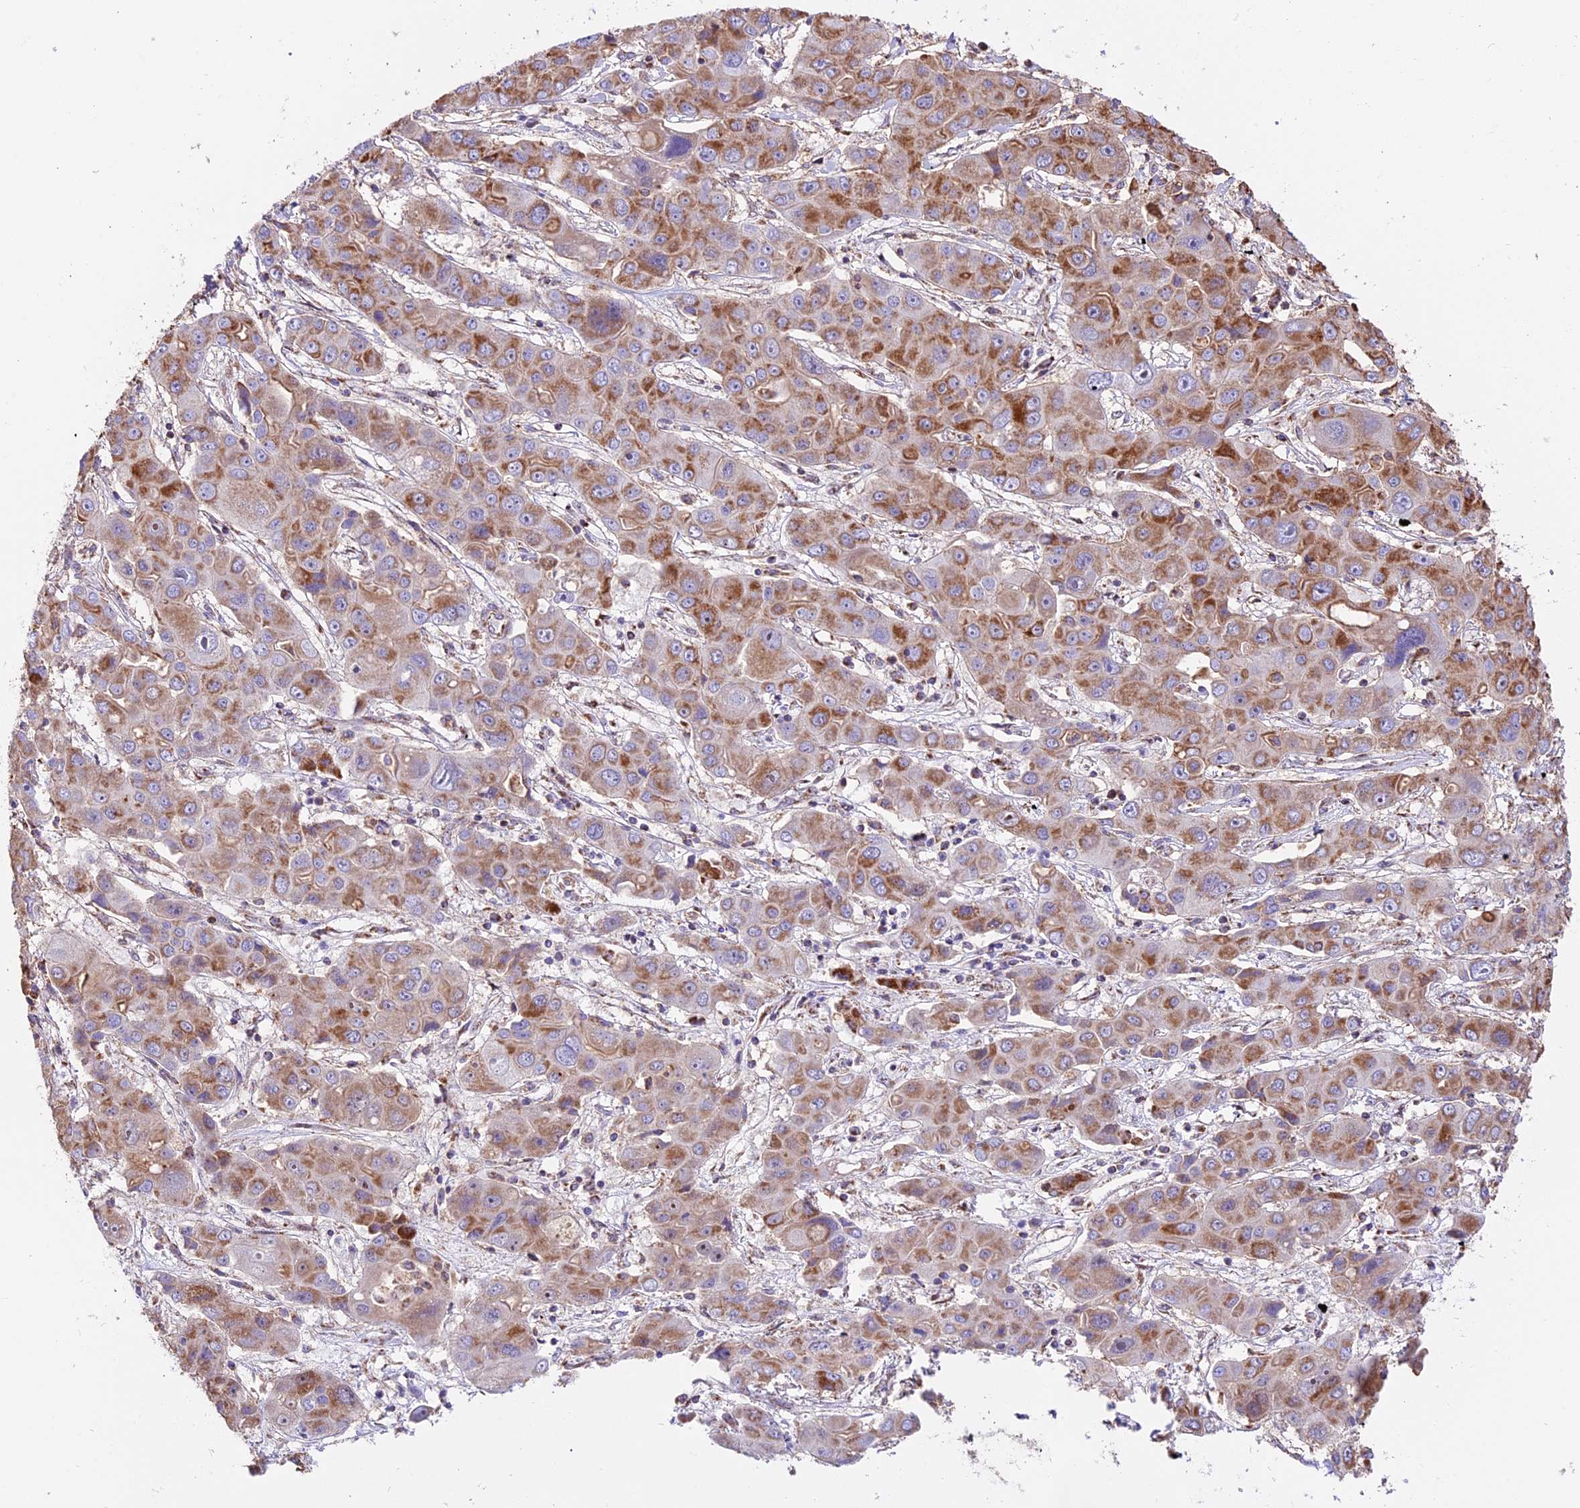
{"staining": {"intensity": "moderate", "quantity": ">75%", "location": "cytoplasmic/membranous"}, "tissue": "liver cancer", "cell_type": "Tumor cells", "image_type": "cancer", "snomed": [{"axis": "morphology", "description": "Cholangiocarcinoma"}, {"axis": "topography", "description": "Liver"}], "caption": "An image showing moderate cytoplasmic/membranous staining in approximately >75% of tumor cells in liver cancer (cholangiocarcinoma), as visualized by brown immunohistochemical staining.", "gene": "NDUFA8", "patient": {"sex": "male", "age": 67}}